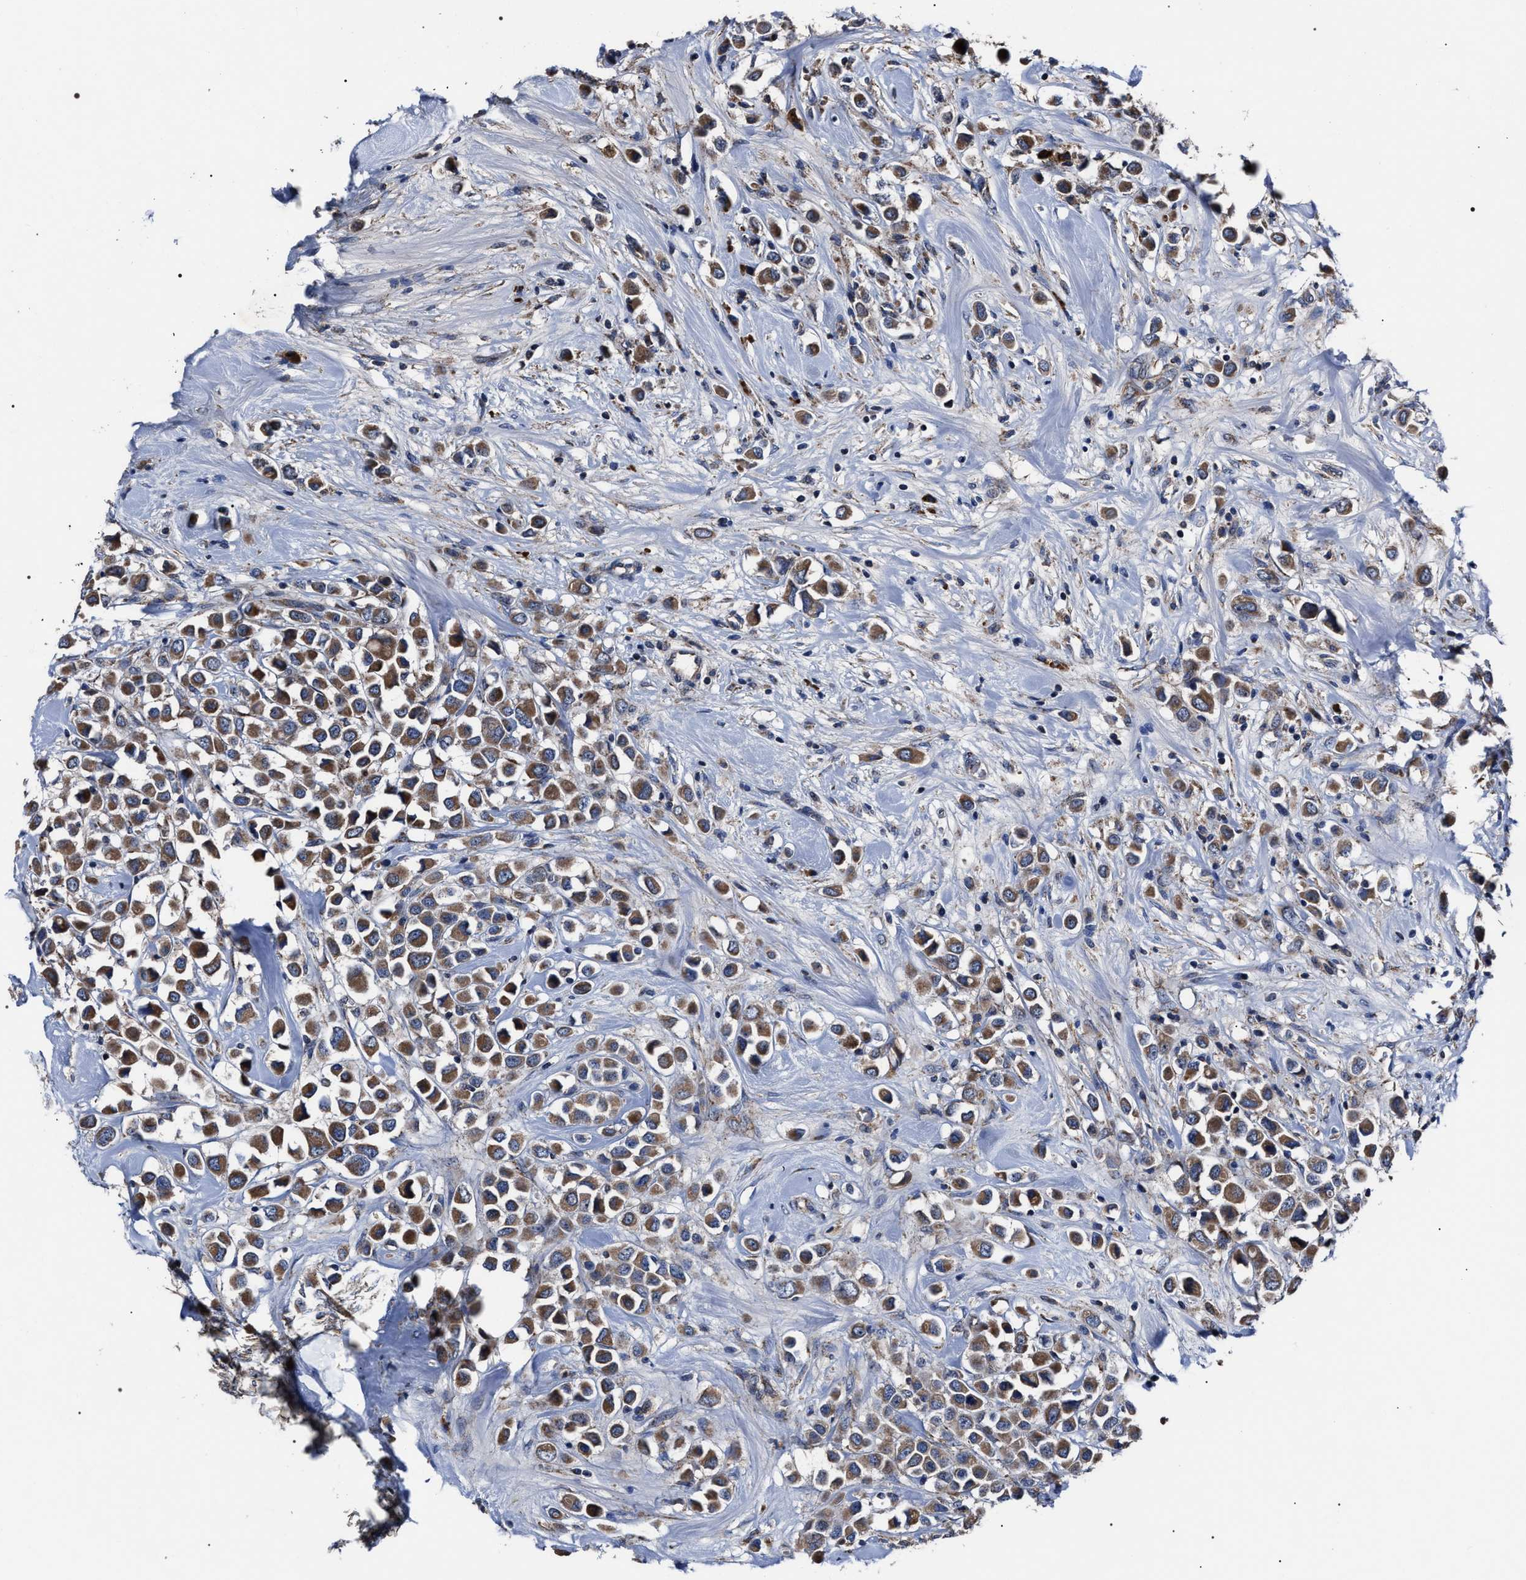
{"staining": {"intensity": "moderate", "quantity": ">75%", "location": "cytoplasmic/membranous"}, "tissue": "breast cancer", "cell_type": "Tumor cells", "image_type": "cancer", "snomed": [{"axis": "morphology", "description": "Duct carcinoma"}, {"axis": "topography", "description": "Breast"}], "caption": "DAB immunohistochemical staining of intraductal carcinoma (breast) displays moderate cytoplasmic/membranous protein staining in approximately >75% of tumor cells.", "gene": "MACC1", "patient": {"sex": "female", "age": 61}}